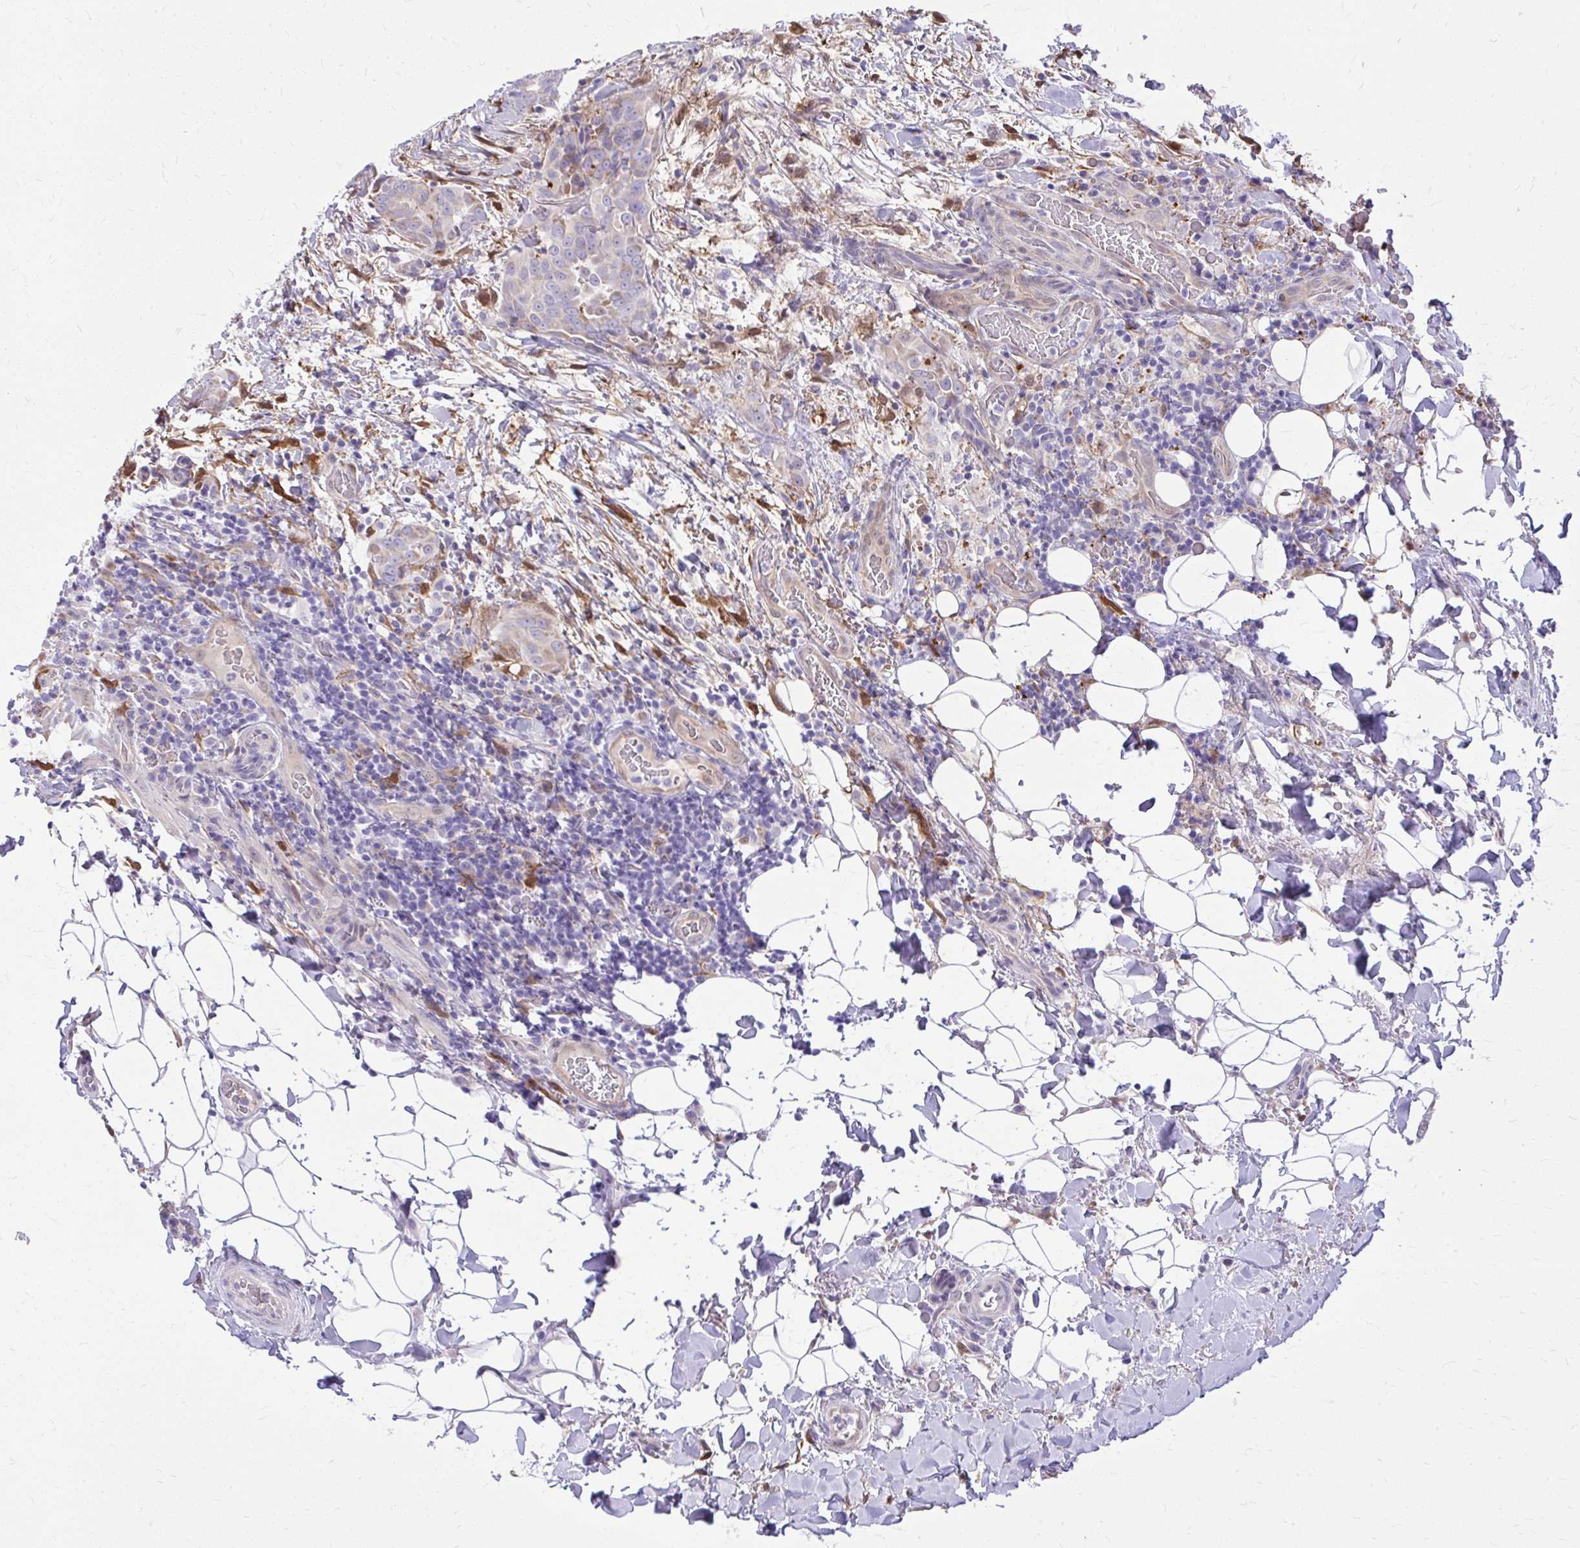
{"staining": {"intensity": "negative", "quantity": "none", "location": "none"}, "tissue": "thyroid cancer", "cell_type": "Tumor cells", "image_type": "cancer", "snomed": [{"axis": "morphology", "description": "Papillary adenocarcinoma, NOS"}, {"axis": "topography", "description": "Thyroid gland"}], "caption": "A high-resolution photomicrograph shows immunohistochemistry staining of papillary adenocarcinoma (thyroid), which exhibits no significant expression in tumor cells. (DAB immunohistochemistry with hematoxylin counter stain).", "gene": "NNMT", "patient": {"sex": "male", "age": 61}}